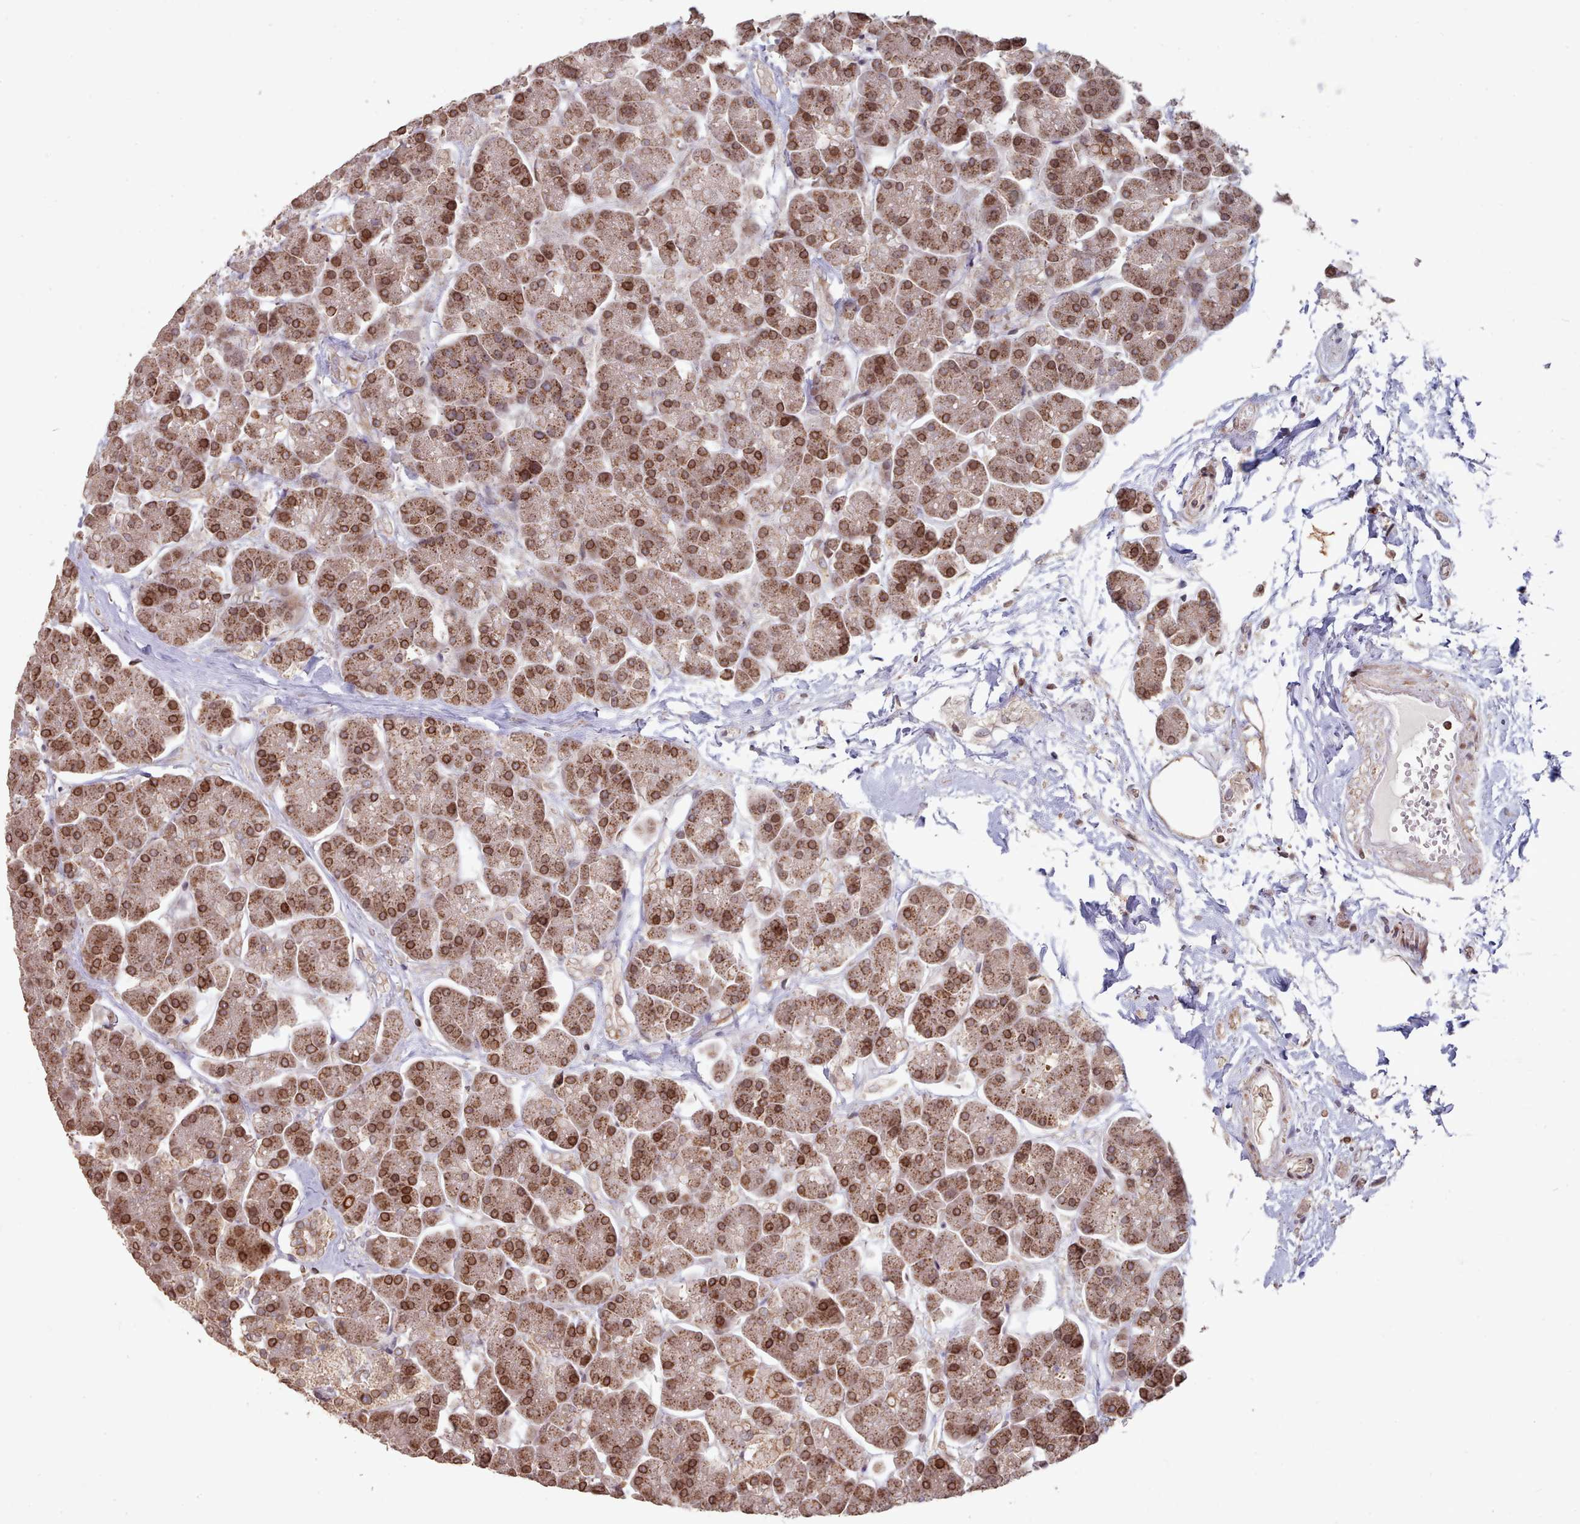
{"staining": {"intensity": "strong", "quantity": ">75%", "location": "cytoplasmic/membranous,nuclear"}, "tissue": "pancreas", "cell_type": "Exocrine glandular cells", "image_type": "normal", "snomed": [{"axis": "morphology", "description": "Normal tissue, NOS"}, {"axis": "topography", "description": "Pancreas"}, {"axis": "topography", "description": "Peripheral nerve tissue"}], "caption": "A micrograph of pancreas stained for a protein reveals strong cytoplasmic/membranous,nuclear brown staining in exocrine glandular cells. The staining was performed using DAB to visualize the protein expression in brown, while the nuclei were stained in blue with hematoxylin (Magnification: 20x).", "gene": "TOR1AIP1", "patient": {"sex": "male", "age": 54}}